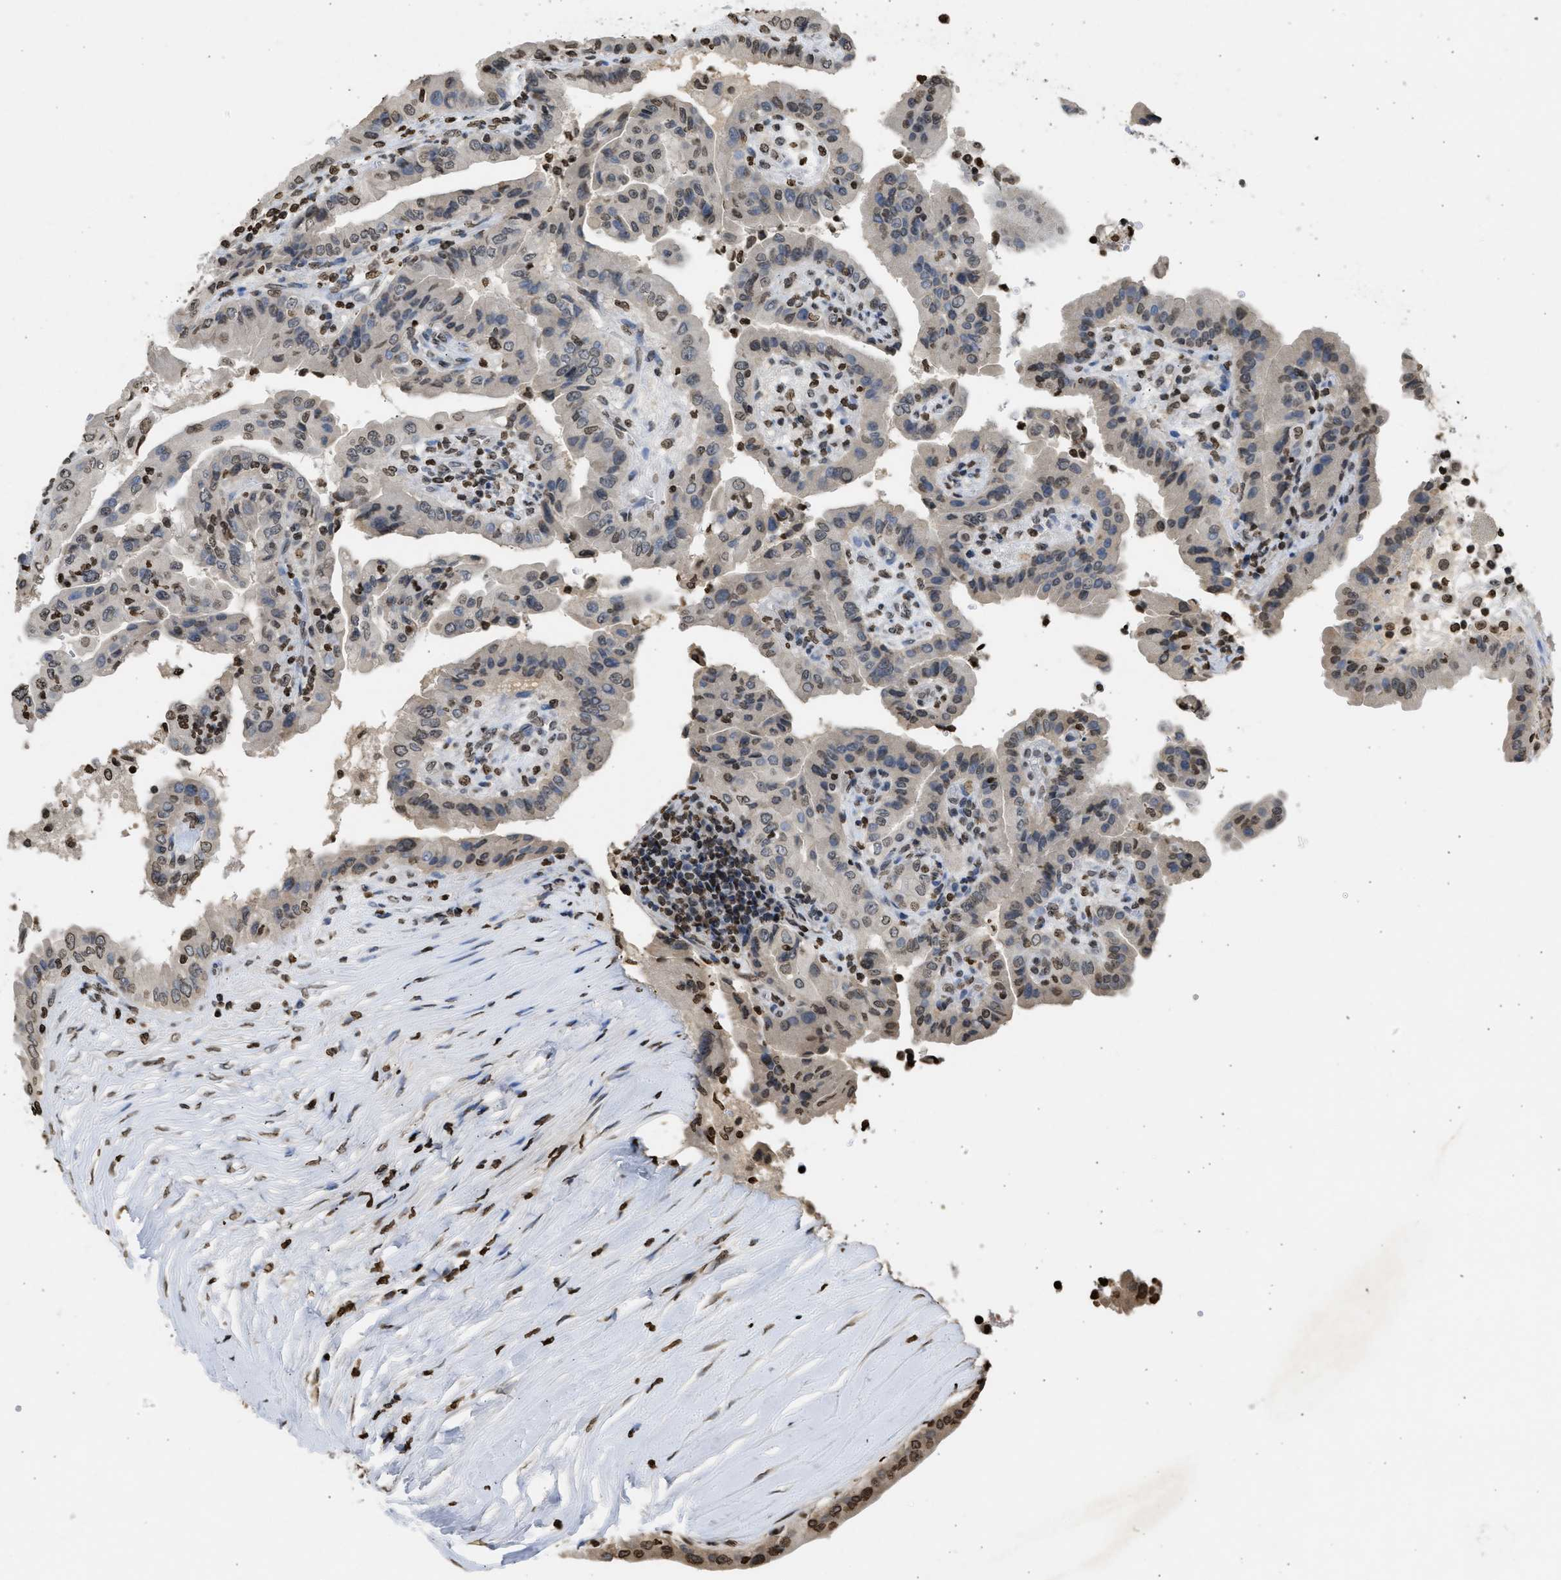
{"staining": {"intensity": "moderate", "quantity": "25%-75%", "location": "nuclear"}, "tissue": "thyroid cancer", "cell_type": "Tumor cells", "image_type": "cancer", "snomed": [{"axis": "morphology", "description": "Papillary adenocarcinoma, NOS"}, {"axis": "topography", "description": "Thyroid gland"}], "caption": "Immunohistochemistry histopathology image of neoplastic tissue: human papillary adenocarcinoma (thyroid) stained using immunohistochemistry (IHC) demonstrates medium levels of moderate protein expression localized specifically in the nuclear of tumor cells, appearing as a nuclear brown color.", "gene": "RRAGC", "patient": {"sex": "male", "age": 33}}